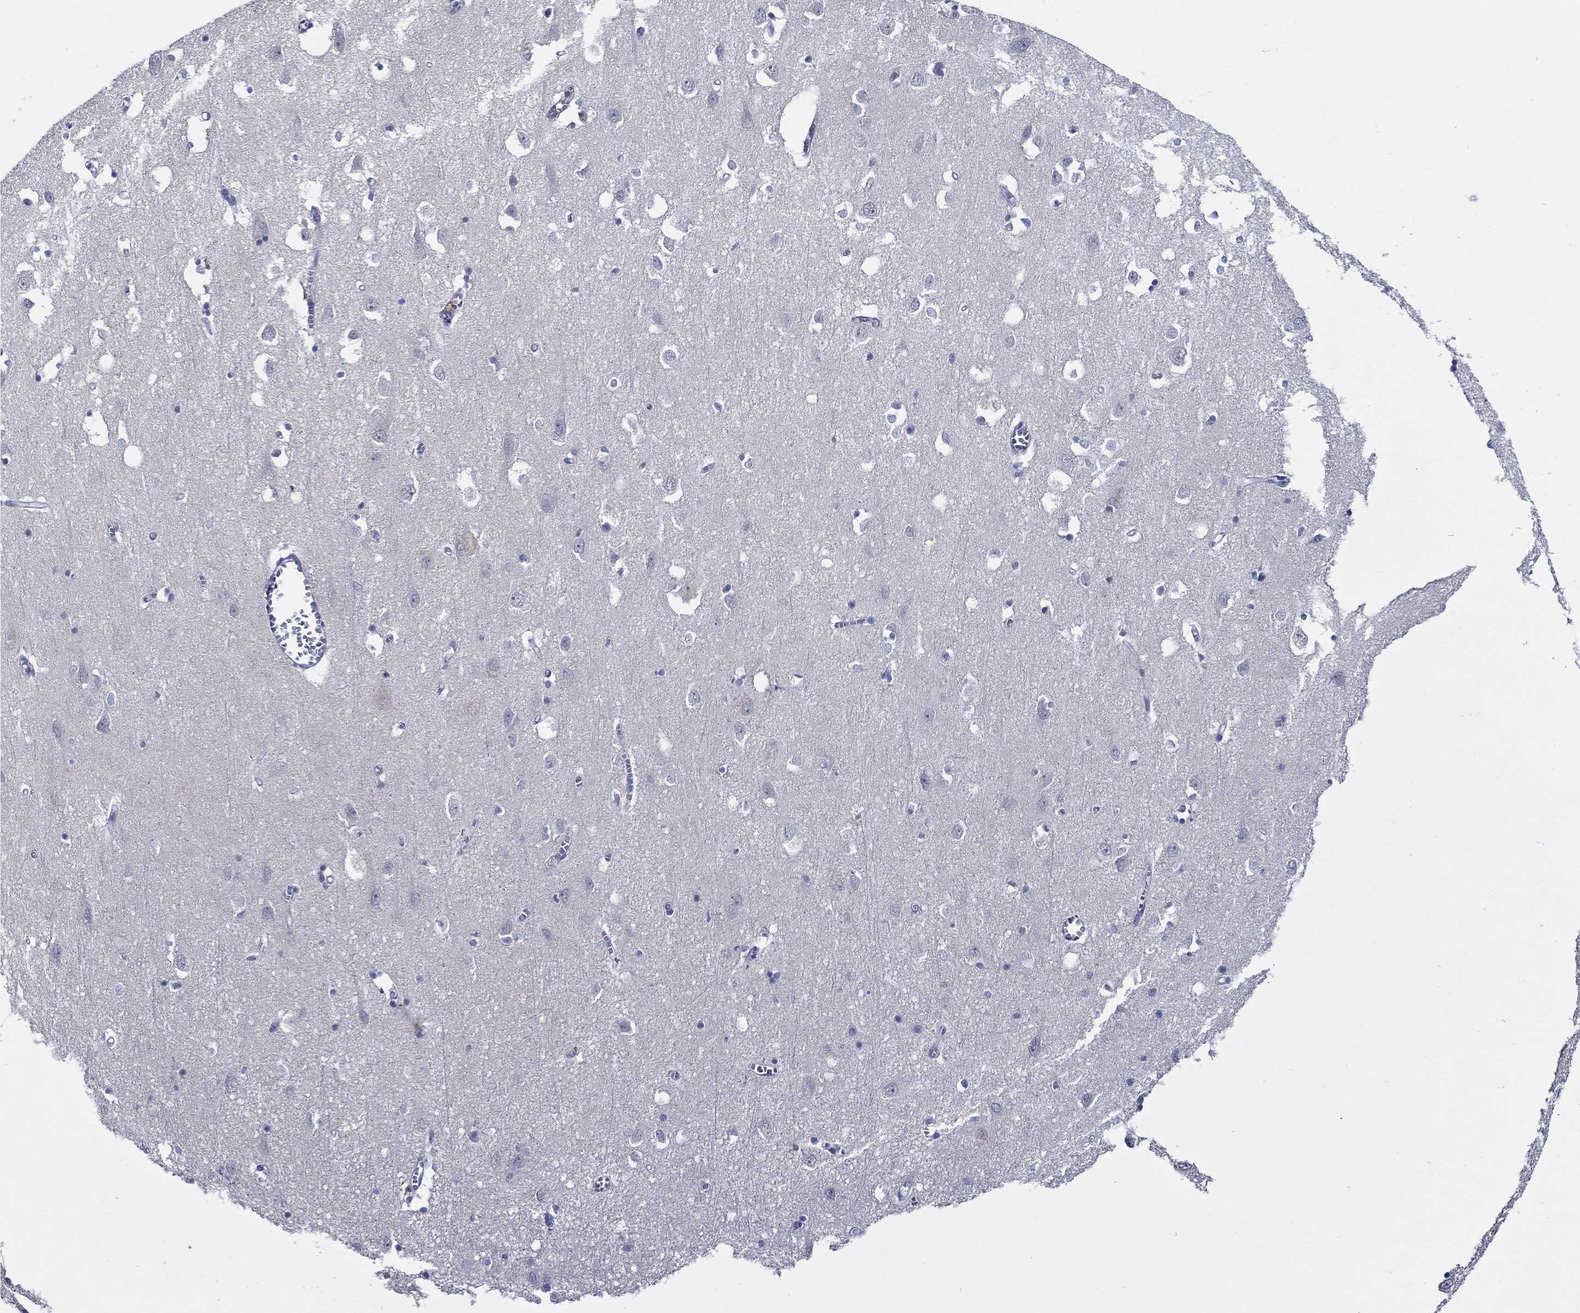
{"staining": {"intensity": "negative", "quantity": "none", "location": "none"}, "tissue": "cerebral cortex", "cell_type": "Endothelial cells", "image_type": "normal", "snomed": [{"axis": "morphology", "description": "Normal tissue, NOS"}, {"axis": "topography", "description": "Cerebral cortex"}], "caption": "IHC of normal human cerebral cortex displays no staining in endothelial cells.", "gene": "SLC34A1", "patient": {"sex": "male", "age": 70}}